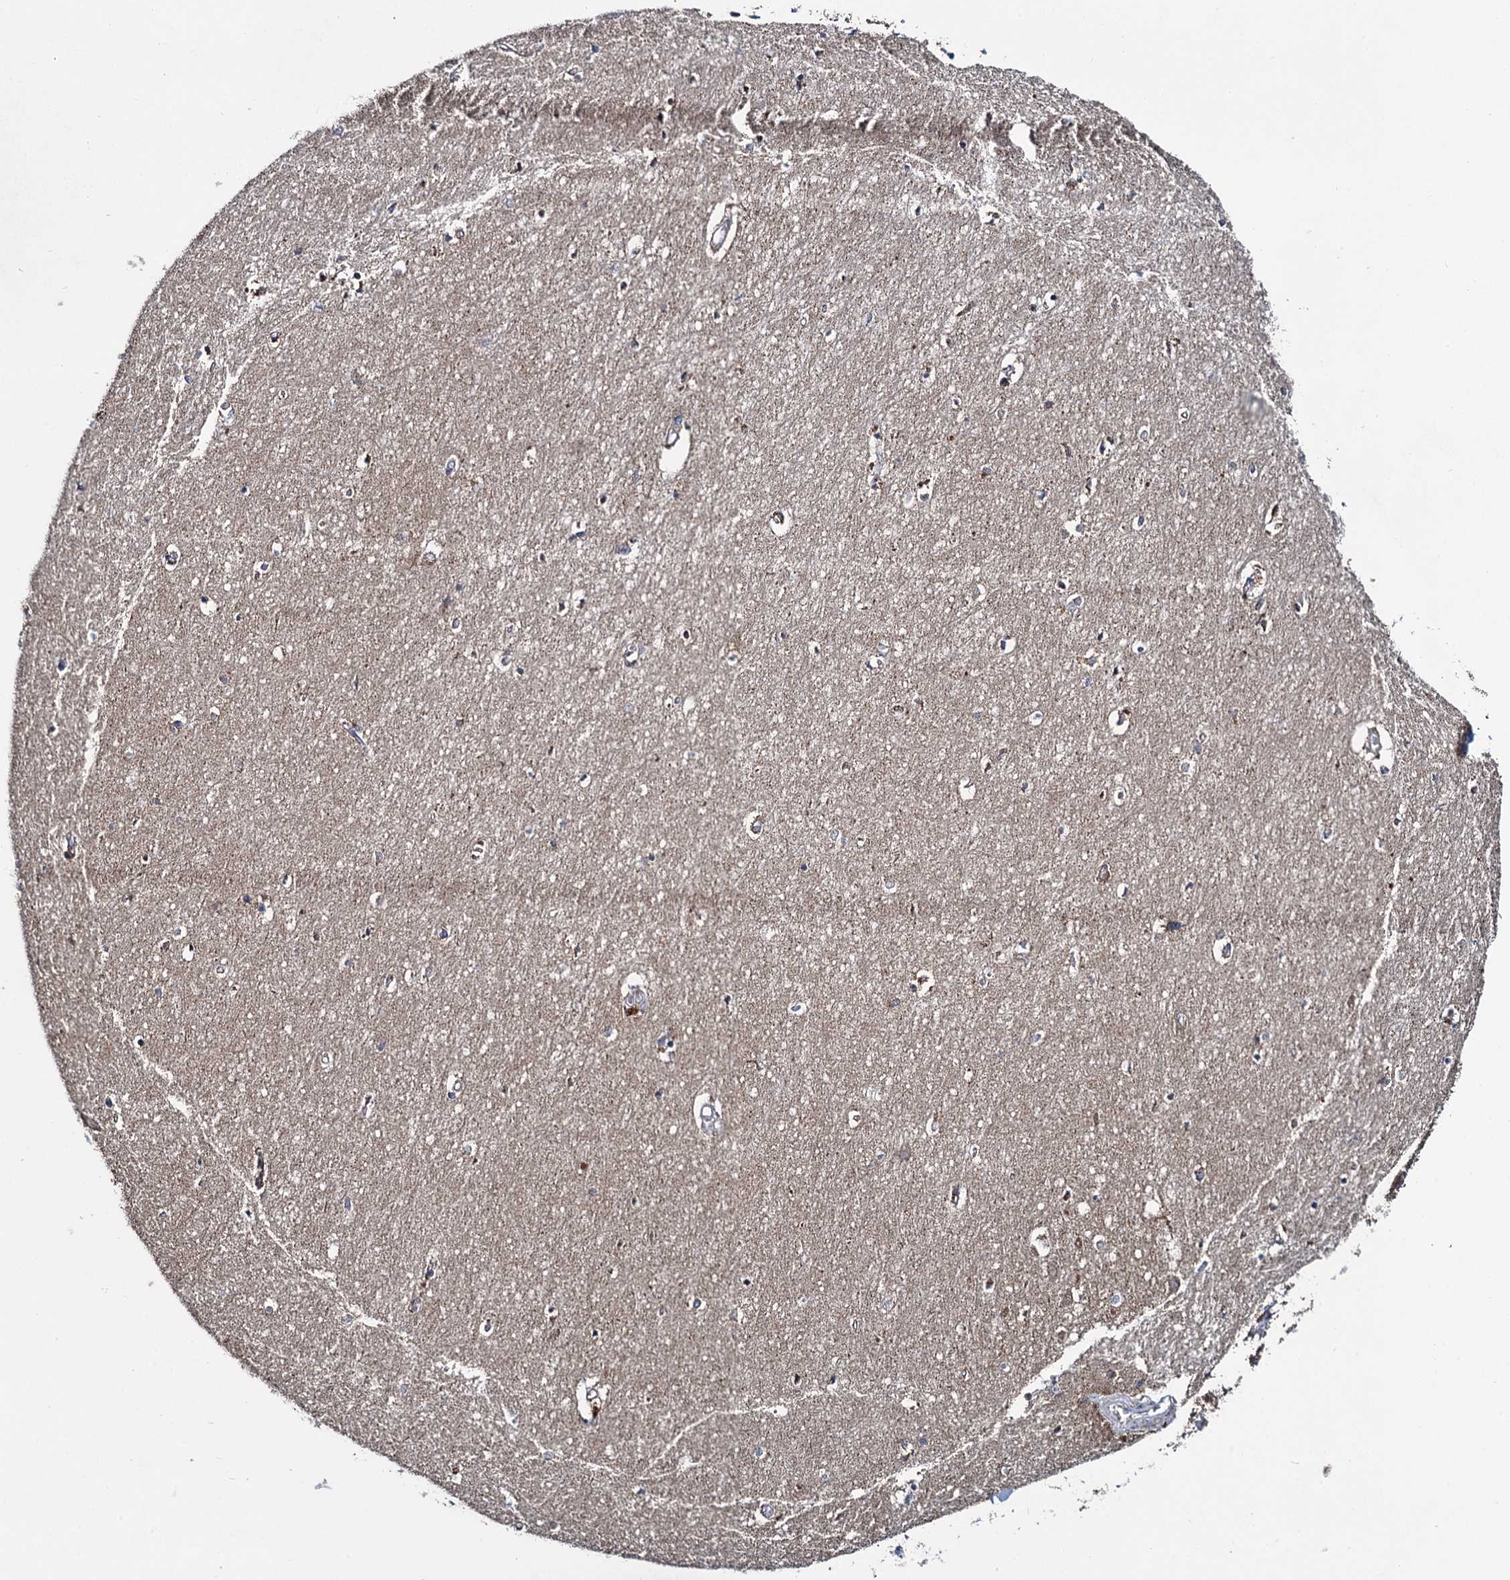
{"staining": {"intensity": "moderate", "quantity": "<25%", "location": "cytoplasmic/membranous"}, "tissue": "hippocampus", "cell_type": "Glial cells", "image_type": "normal", "snomed": [{"axis": "morphology", "description": "Normal tissue, NOS"}, {"axis": "topography", "description": "Hippocampus"}], "caption": "Moderate cytoplasmic/membranous staining is appreciated in approximately <25% of glial cells in benign hippocampus.", "gene": "METTL4", "patient": {"sex": "female", "age": 64}}